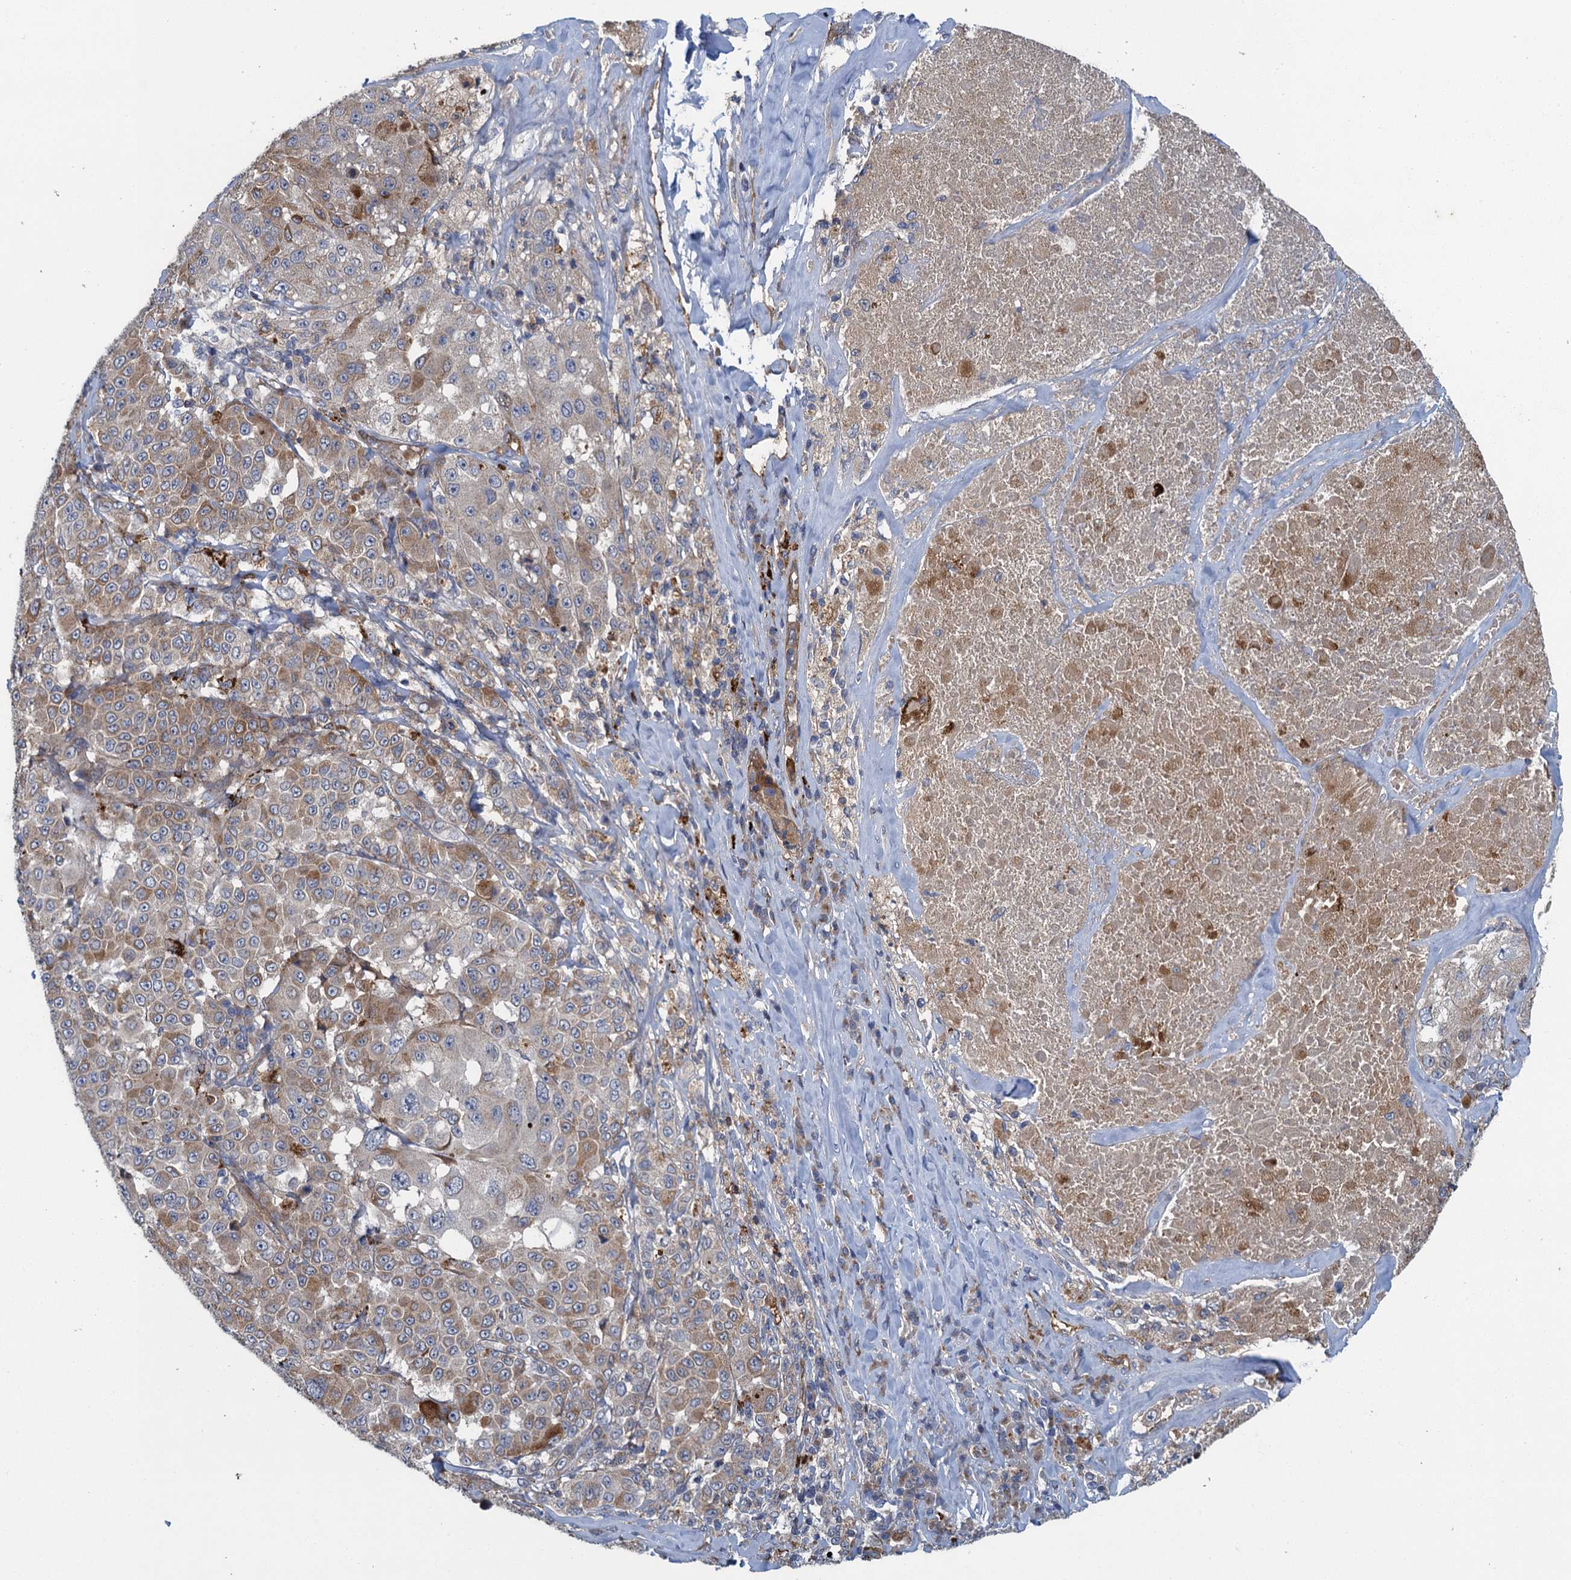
{"staining": {"intensity": "moderate", "quantity": "<25%", "location": "cytoplasmic/membranous"}, "tissue": "melanoma", "cell_type": "Tumor cells", "image_type": "cancer", "snomed": [{"axis": "morphology", "description": "Malignant melanoma, Metastatic site"}, {"axis": "topography", "description": "Lymph node"}], "caption": "Melanoma was stained to show a protein in brown. There is low levels of moderate cytoplasmic/membranous expression in approximately <25% of tumor cells. Ihc stains the protein in brown and the nuclei are stained blue.", "gene": "KBTBD8", "patient": {"sex": "male", "age": 62}}